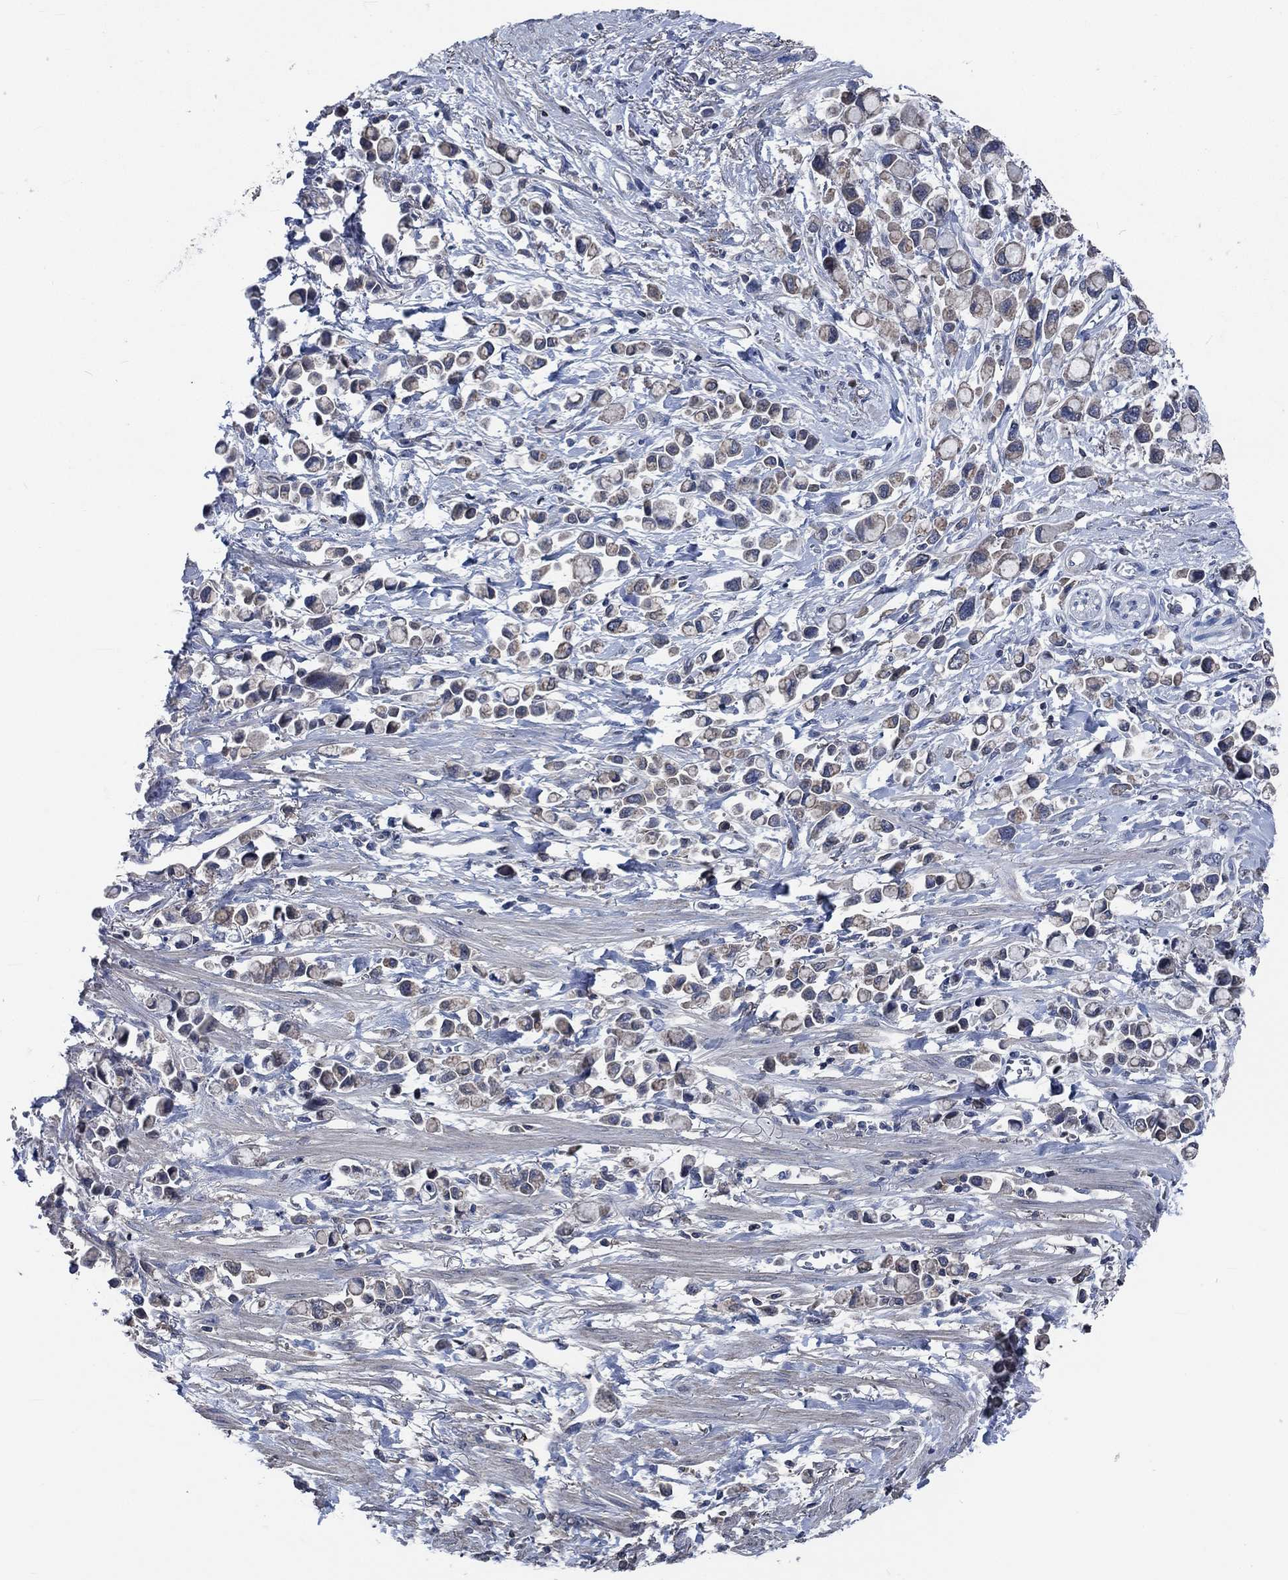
{"staining": {"intensity": "weak", "quantity": ">75%", "location": "cytoplasmic/membranous"}, "tissue": "stomach cancer", "cell_type": "Tumor cells", "image_type": "cancer", "snomed": [{"axis": "morphology", "description": "Adenocarcinoma, NOS"}, {"axis": "topography", "description": "Stomach"}], "caption": "DAB (3,3'-diaminobenzidine) immunohistochemical staining of stomach adenocarcinoma displays weak cytoplasmic/membranous protein expression in approximately >75% of tumor cells. The staining was performed using DAB, with brown indicating positive protein expression. Nuclei are stained blue with hematoxylin.", "gene": "OBSCN", "patient": {"sex": "female", "age": 81}}